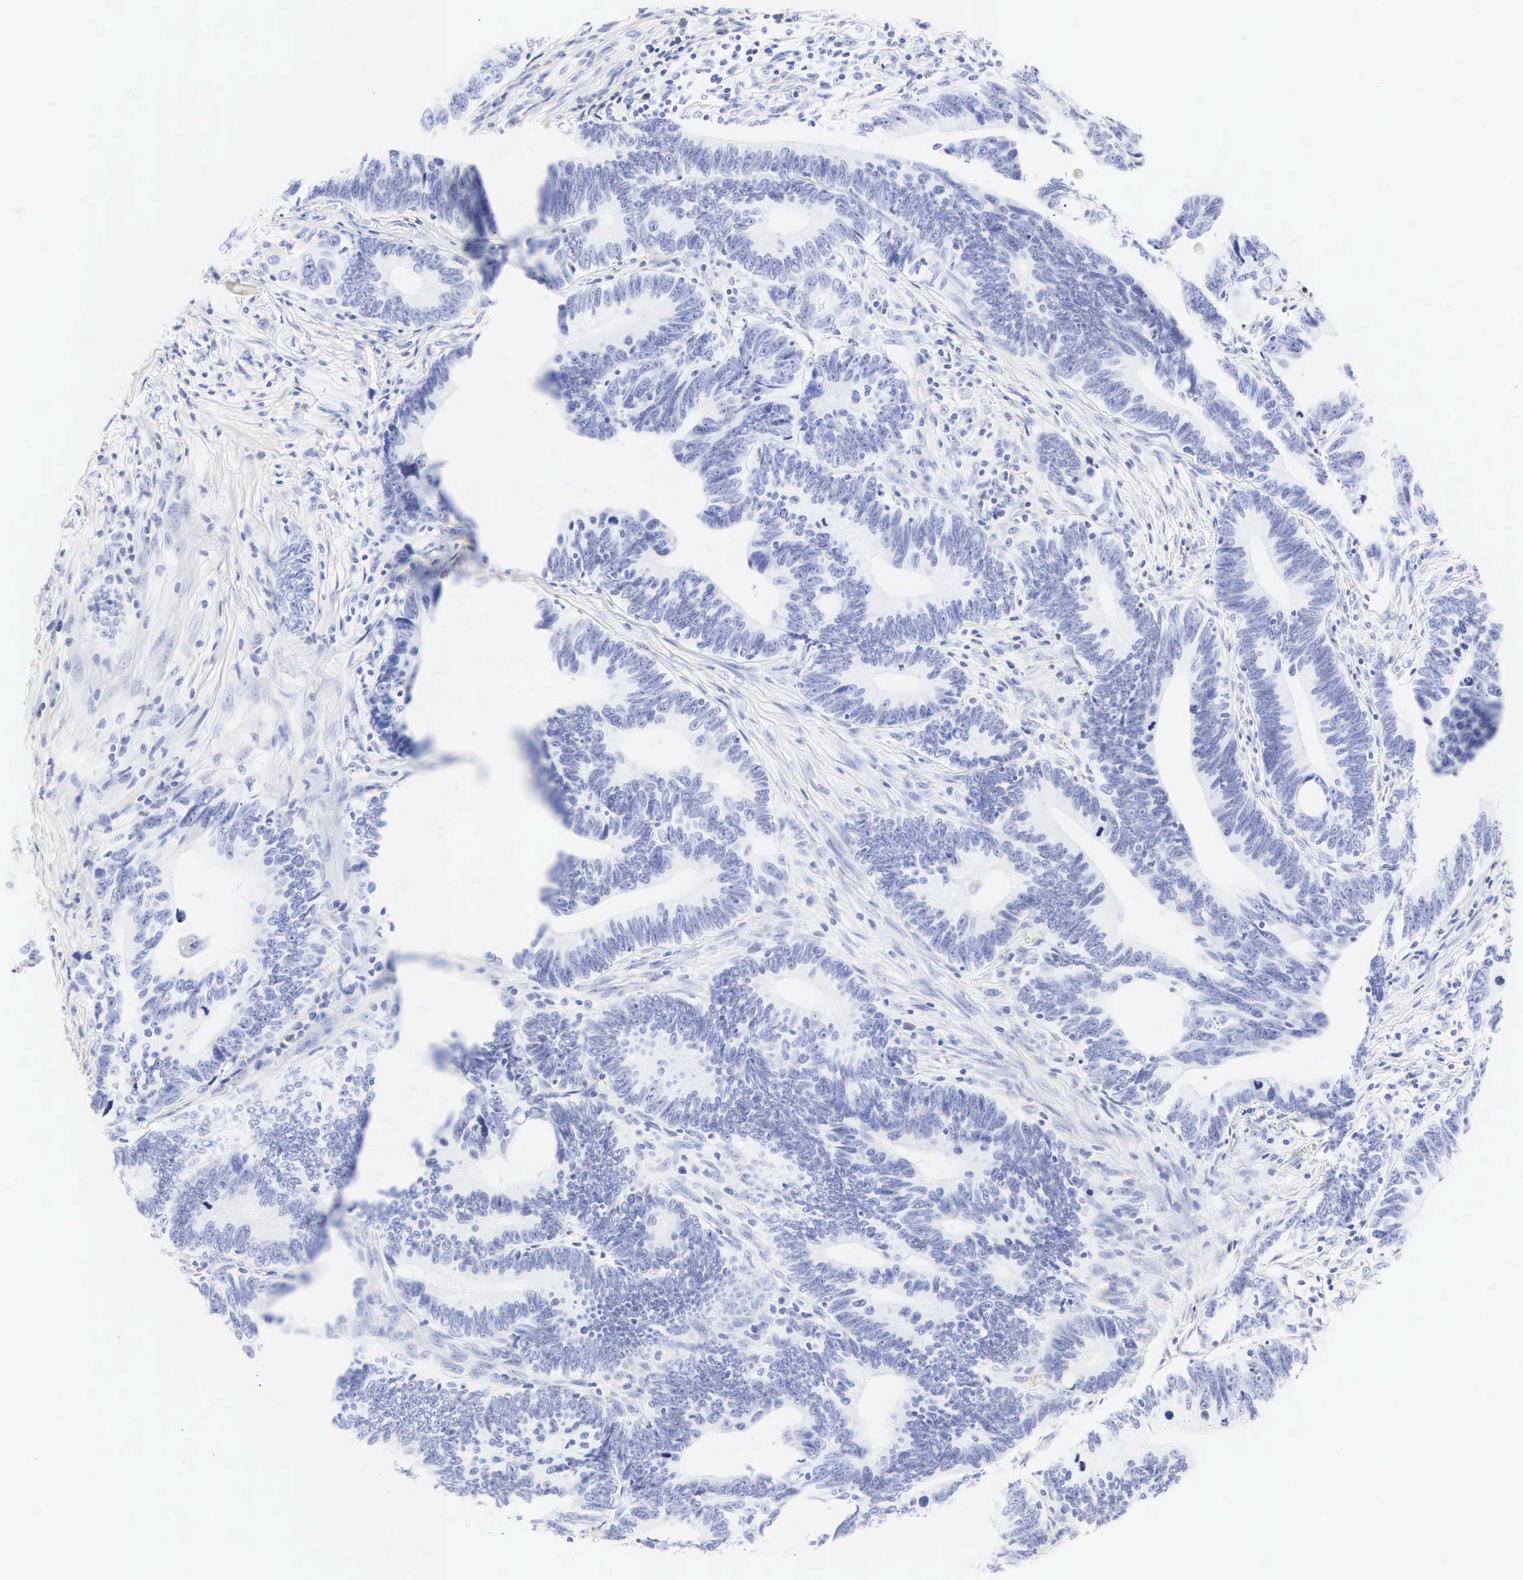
{"staining": {"intensity": "negative", "quantity": "none", "location": "none"}, "tissue": "colorectal cancer", "cell_type": "Tumor cells", "image_type": "cancer", "snomed": [{"axis": "morphology", "description": "Adenocarcinoma, NOS"}, {"axis": "topography", "description": "Colon"}], "caption": "Immunohistochemistry (IHC) image of neoplastic tissue: human colorectal cancer stained with DAB reveals no significant protein staining in tumor cells.", "gene": "CGB3", "patient": {"sex": "female", "age": 78}}